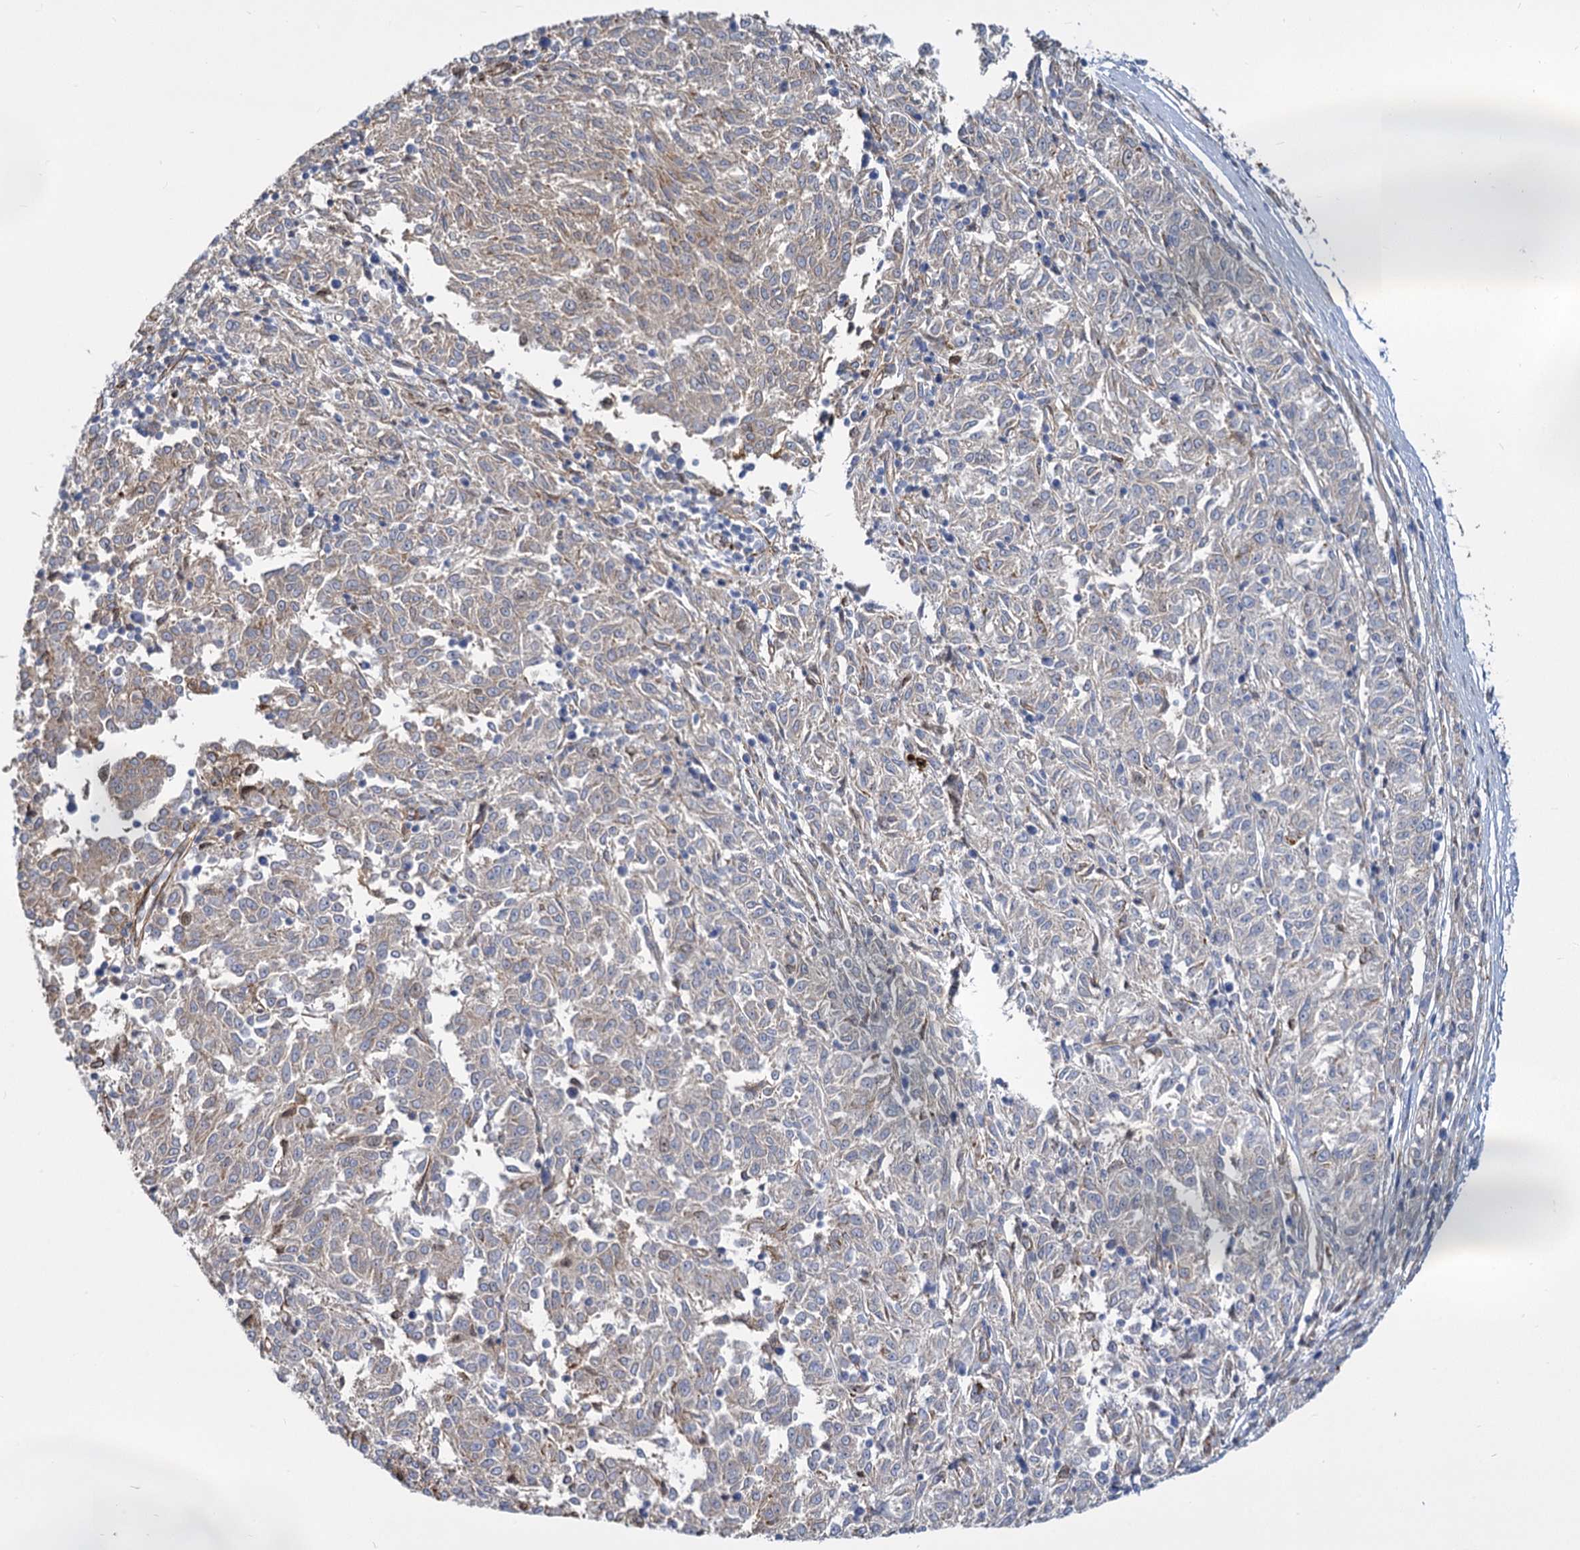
{"staining": {"intensity": "weak", "quantity": "25%-75%", "location": "cytoplasmic/membranous"}, "tissue": "melanoma", "cell_type": "Tumor cells", "image_type": "cancer", "snomed": [{"axis": "morphology", "description": "Malignant melanoma, NOS"}, {"axis": "topography", "description": "Skin"}], "caption": "Immunohistochemical staining of malignant melanoma demonstrates low levels of weak cytoplasmic/membranous protein expression in approximately 25%-75% of tumor cells. (DAB IHC with brightfield microscopy, high magnification).", "gene": "TRIM77", "patient": {"sex": "female", "age": 72}}